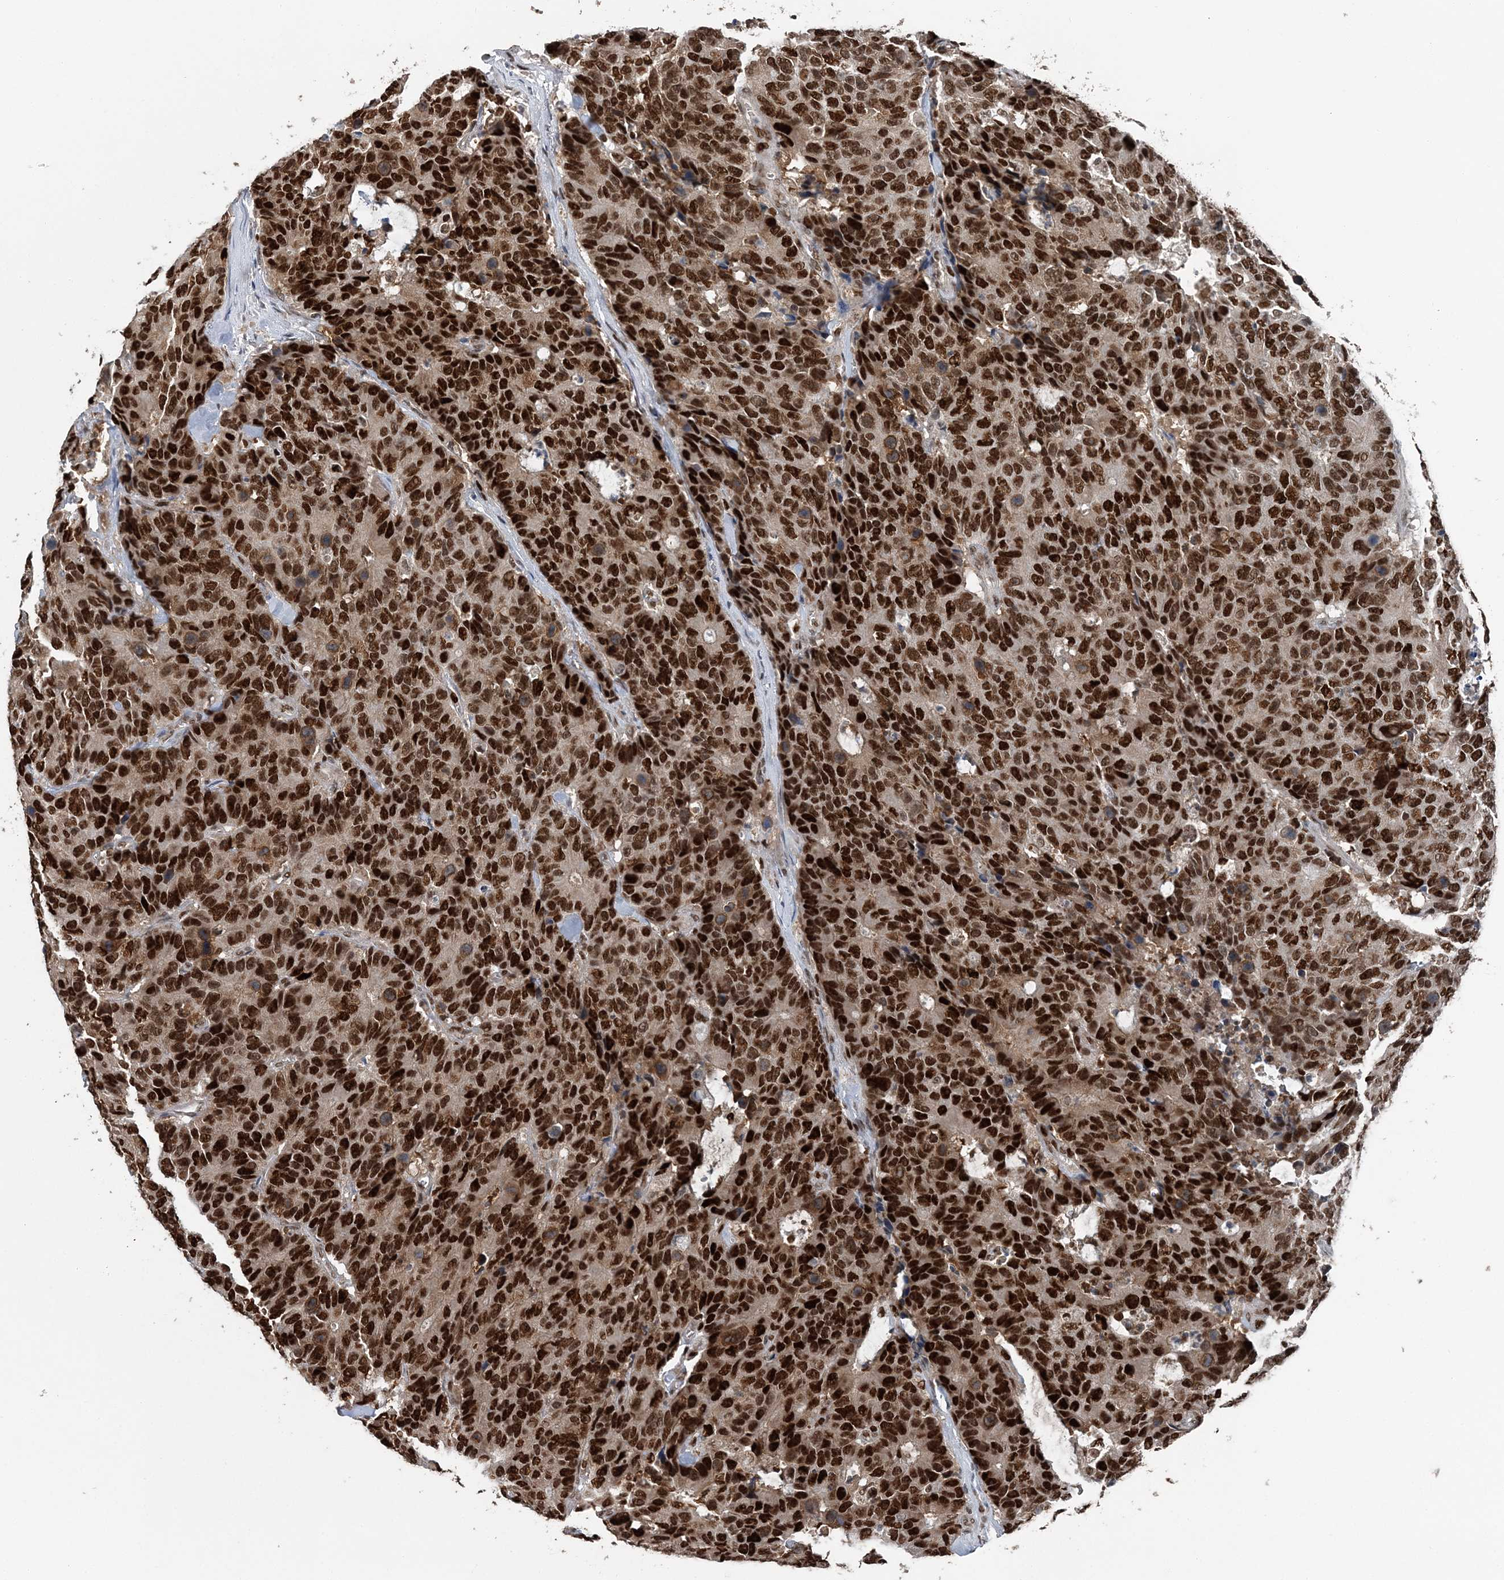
{"staining": {"intensity": "strong", "quantity": ">75%", "location": "nuclear"}, "tissue": "colorectal cancer", "cell_type": "Tumor cells", "image_type": "cancer", "snomed": [{"axis": "morphology", "description": "Adenocarcinoma, NOS"}, {"axis": "topography", "description": "Colon"}], "caption": "Protein analysis of adenocarcinoma (colorectal) tissue shows strong nuclear staining in about >75% of tumor cells.", "gene": "HAT1", "patient": {"sex": "female", "age": 86}}